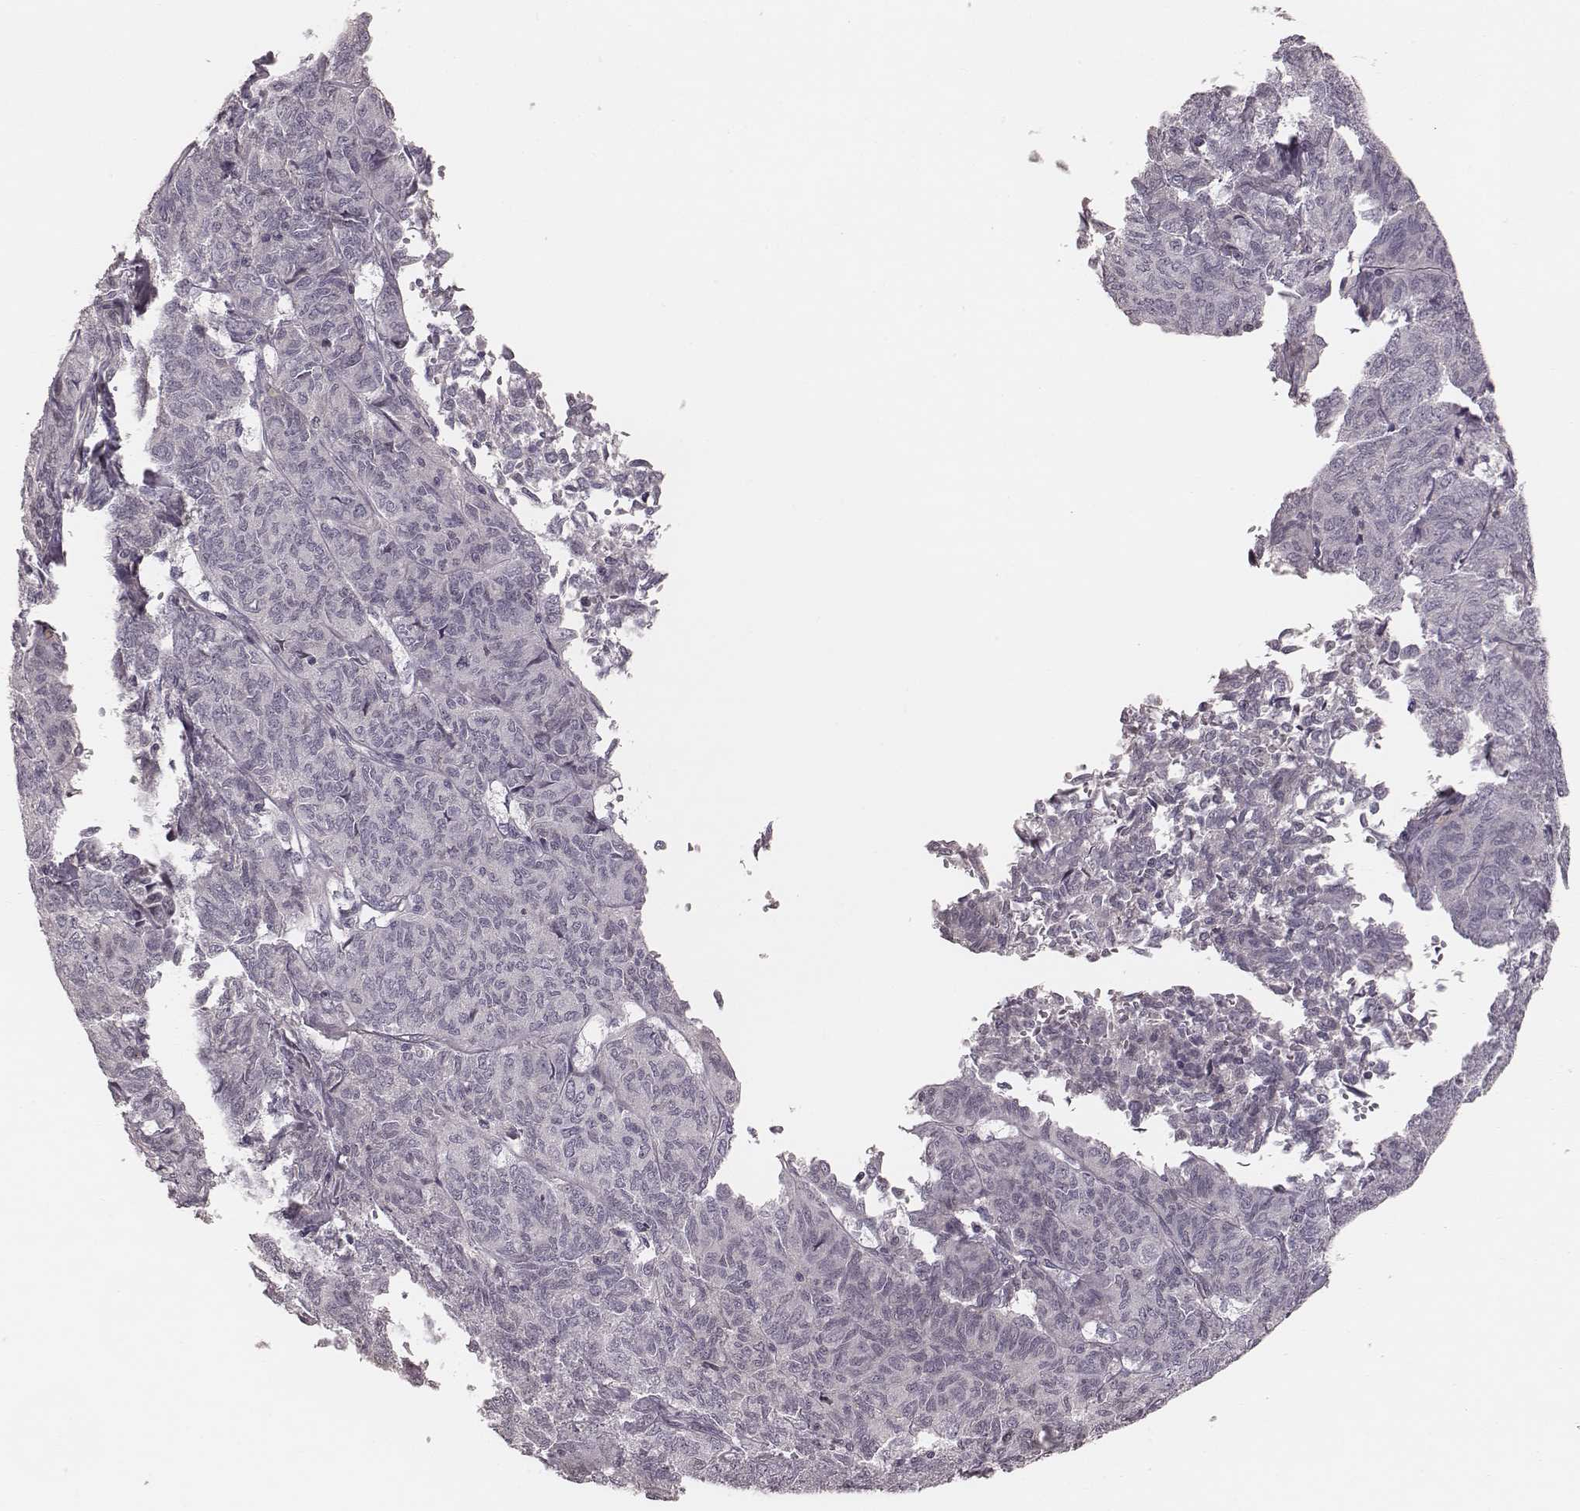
{"staining": {"intensity": "negative", "quantity": "none", "location": "none"}, "tissue": "ovarian cancer", "cell_type": "Tumor cells", "image_type": "cancer", "snomed": [{"axis": "morphology", "description": "Carcinoma, endometroid"}, {"axis": "topography", "description": "Ovary"}], "caption": "Tumor cells show no significant protein positivity in endometroid carcinoma (ovarian).", "gene": "S100Z", "patient": {"sex": "female", "age": 80}}